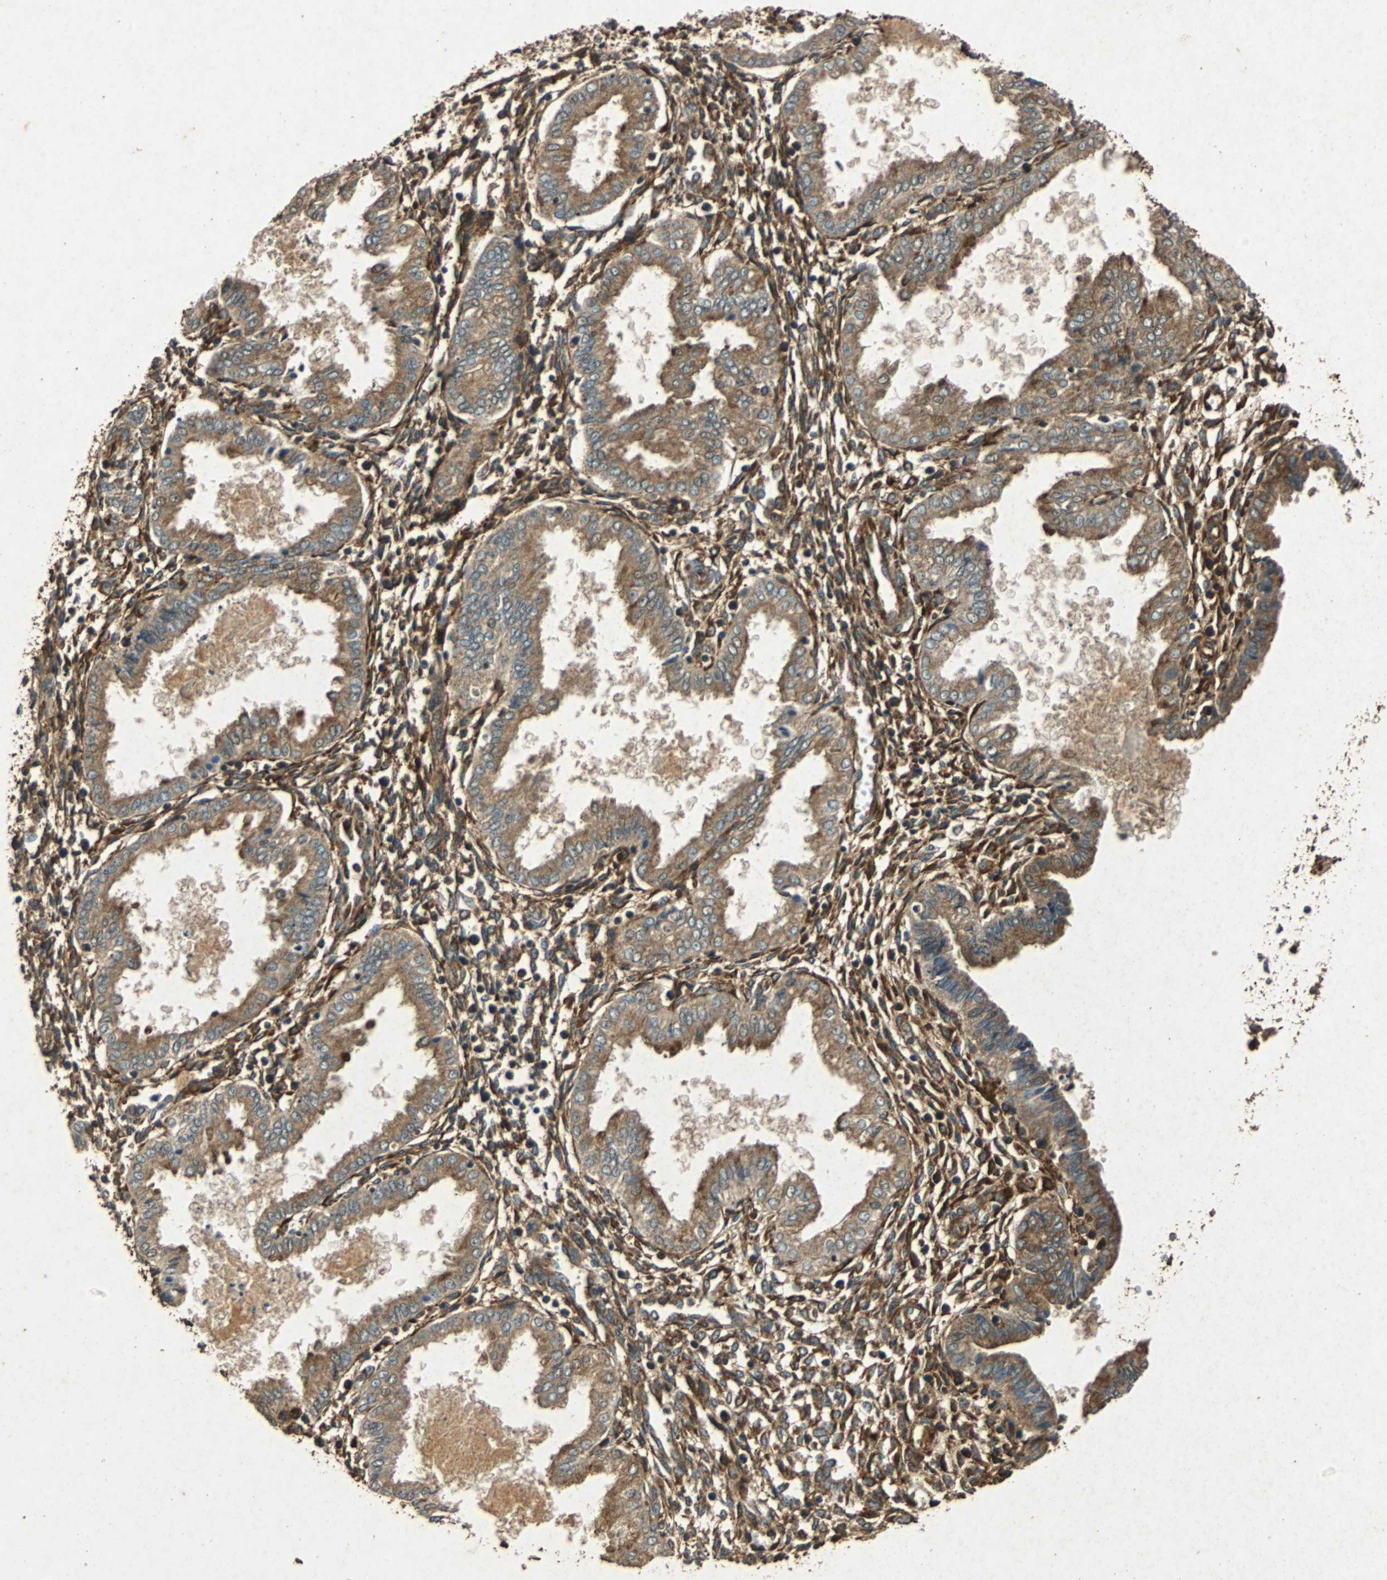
{"staining": {"intensity": "strong", "quantity": ">75%", "location": "cytoplasmic/membranous"}, "tissue": "endometrium", "cell_type": "Cells in endometrial stroma", "image_type": "normal", "snomed": [{"axis": "morphology", "description": "Normal tissue, NOS"}, {"axis": "topography", "description": "Endometrium"}], "caption": "Protein analysis of benign endometrium reveals strong cytoplasmic/membranous staining in about >75% of cells in endometrial stroma.", "gene": "NAA10", "patient": {"sex": "female", "age": 33}}